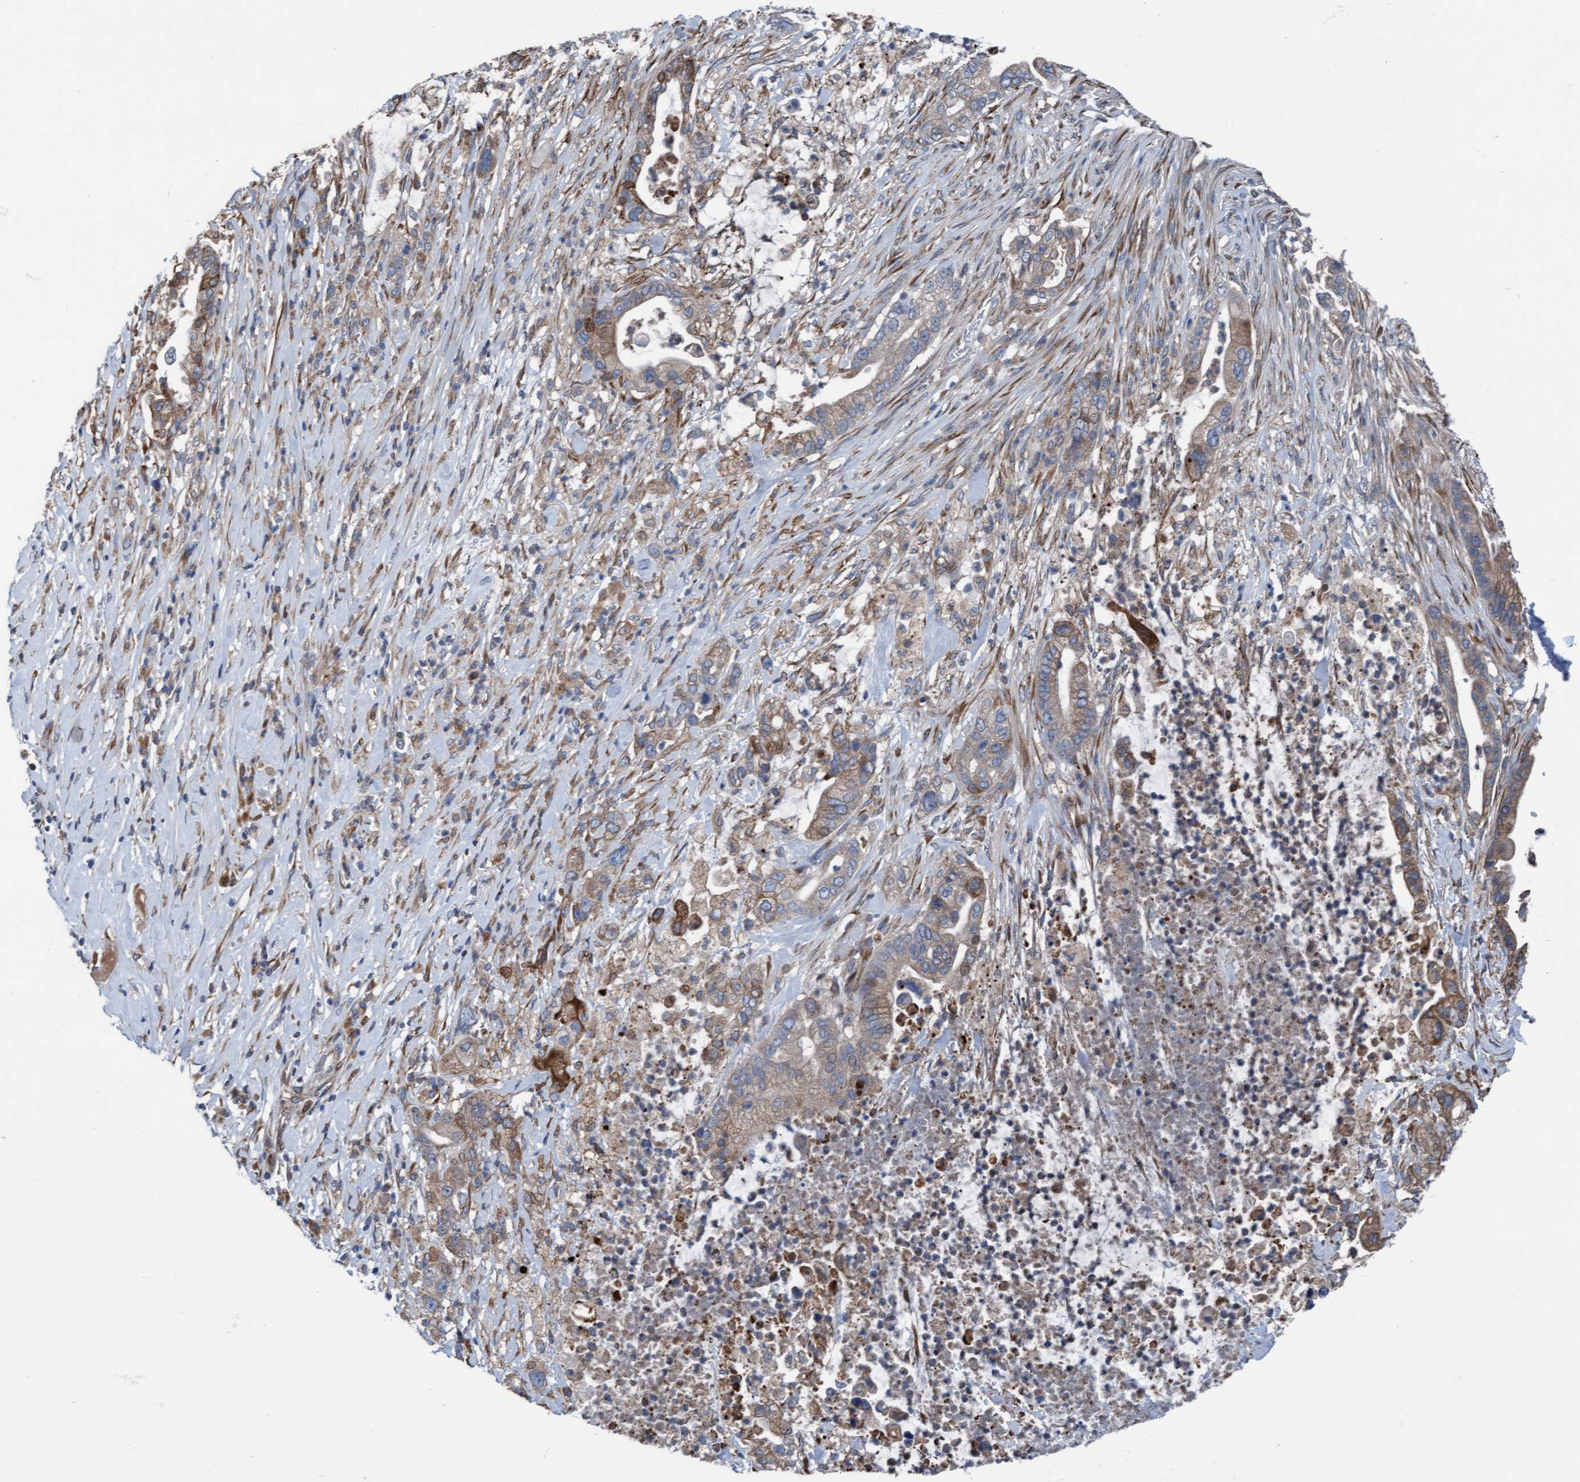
{"staining": {"intensity": "weak", "quantity": ">75%", "location": "cytoplasmic/membranous"}, "tissue": "pancreatic cancer", "cell_type": "Tumor cells", "image_type": "cancer", "snomed": [{"axis": "morphology", "description": "Adenocarcinoma, NOS"}, {"axis": "topography", "description": "Pancreas"}], "caption": "Immunohistochemical staining of pancreatic adenocarcinoma demonstrates low levels of weak cytoplasmic/membranous expression in about >75% of tumor cells.", "gene": "KLHL26", "patient": {"sex": "male", "age": 69}}